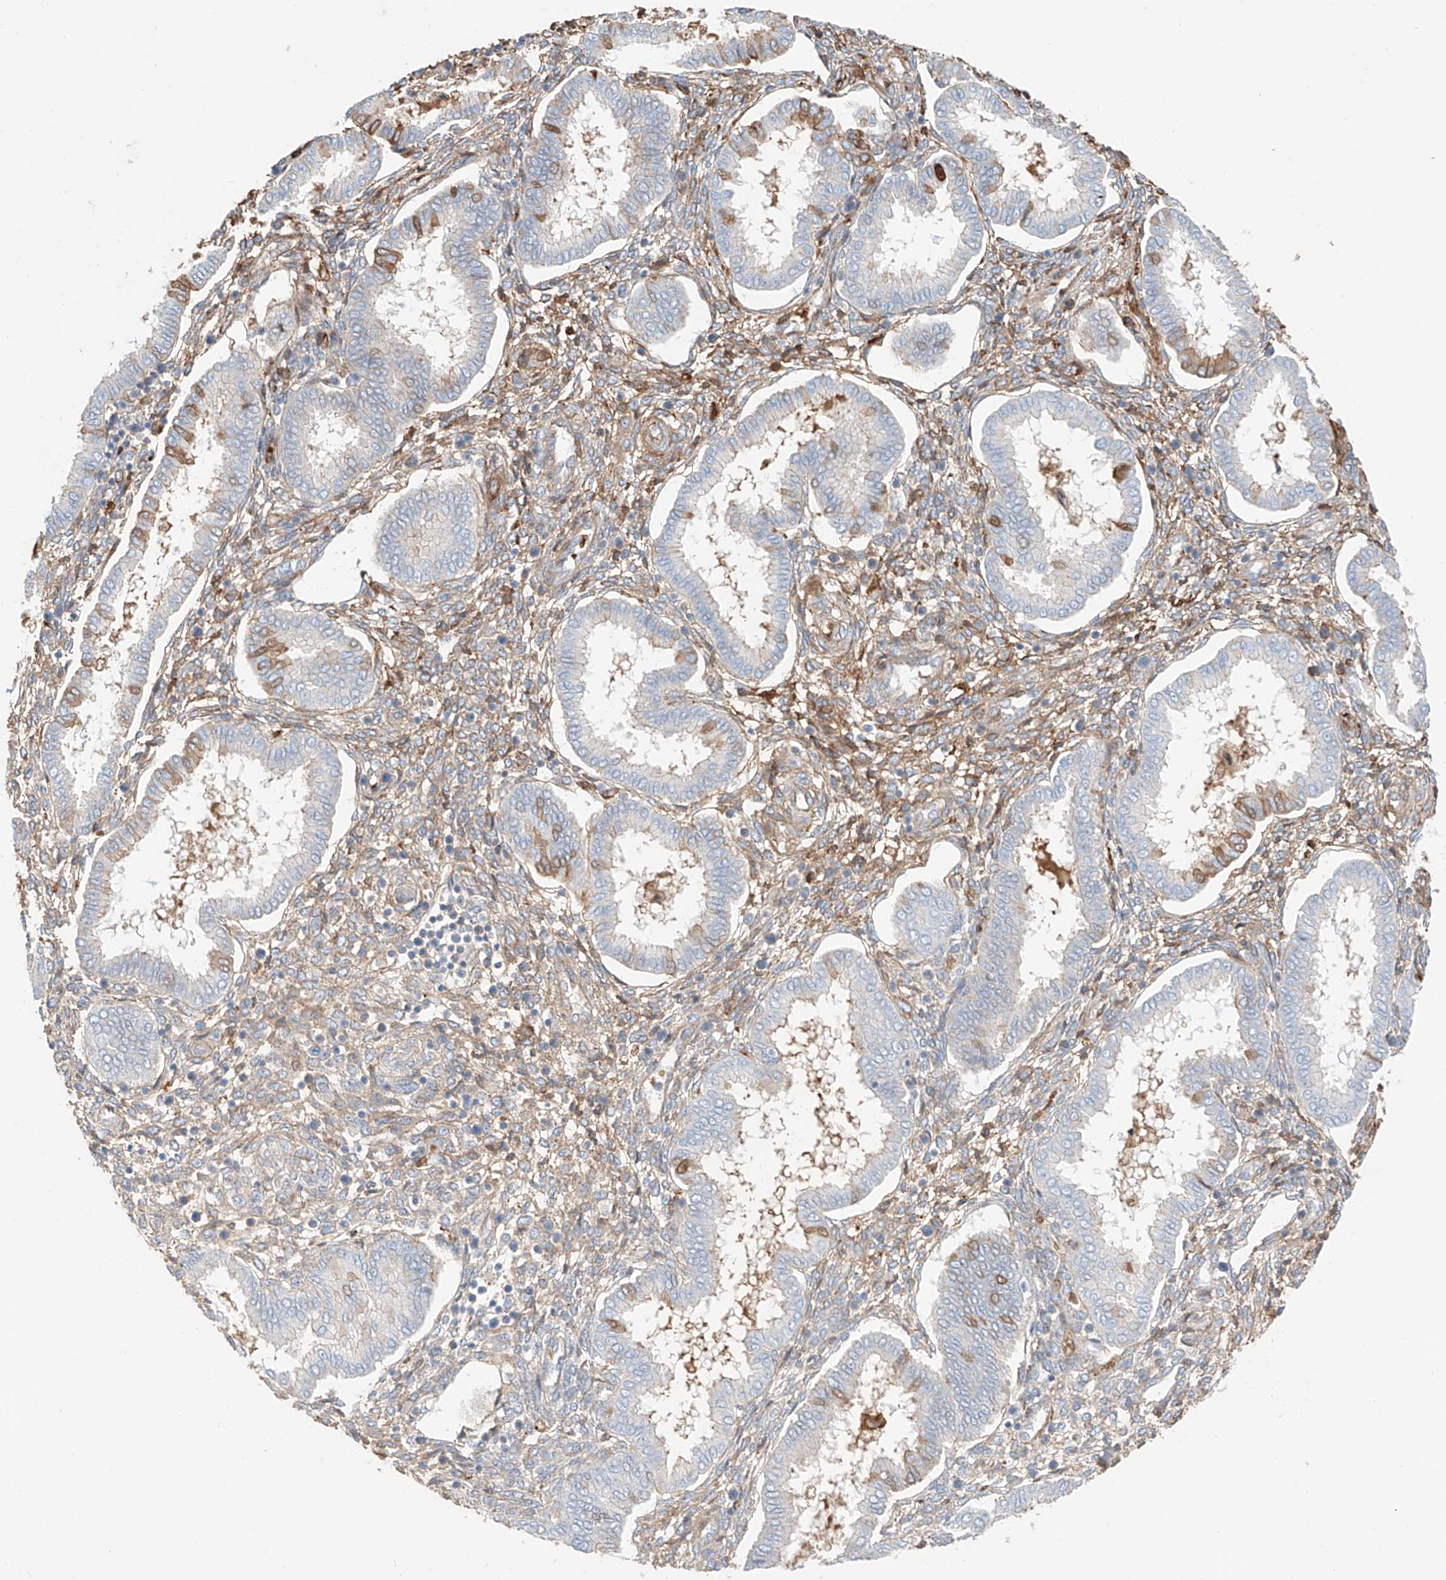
{"staining": {"intensity": "moderate", "quantity": "<25%", "location": "cytoplasmic/membranous,nuclear"}, "tissue": "endometrium", "cell_type": "Cells in endometrial stroma", "image_type": "normal", "snomed": [{"axis": "morphology", "description": "Normal tissue, NOS"}, {"axis": "topography", "description": "Endometrium"}], "caption": "An immunohistochemistry photomicrograph of unremarkable tissue is shown. Protein staining in brown shows moderate cytoplasmic/membranous,nuclear positivity in endometrium within cells in endometrial stroma. (Stains: DAB in brown, nuclei in blue, Microscopy: brightfield microscopy at high magnification).", "gene": "PGGT1B", "patient": {"sex": "female", "age": 24}}